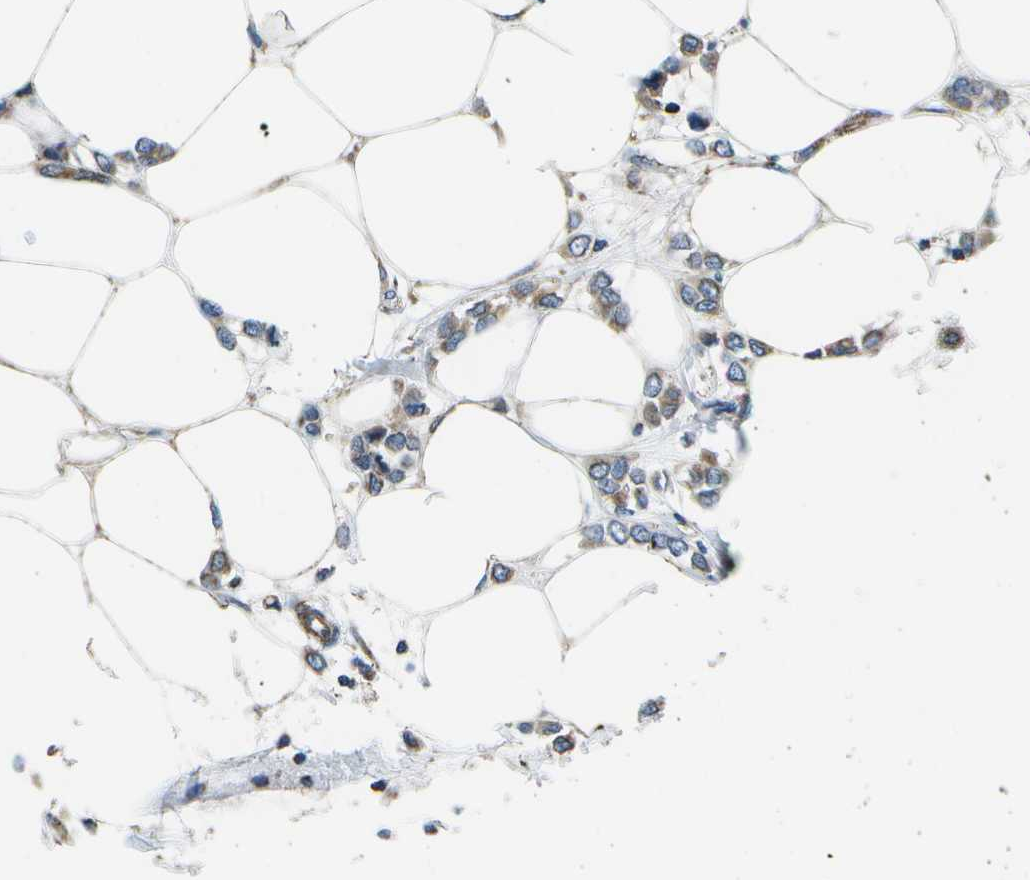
{"staining": {"intensity": "weak", "quantity": ">75%", "location": "cytoplasmic/membranous"}, "tissue": "breast cancer", "cell_type": "Tumor cells", "image_type": "cancer", "snomed": [{"axis": "morphology", "description": "Lobular carcinoma"}, {"axis": "topography", "description": "Breast"}], "caption": "Immunohistochemistry (IHC) staining of breast cancer (lobular carcinoma), which demonstrates low levels of weak cytoplasmic/membranous expression in about >75% of tumor cells indicating weak cytoplasmic/membranous protein staining. The staining was performed using DAB (3,3'-diaminobenzidine) (brown) for protein detection and nuclei were counterstained in hematoxylin (blue).", "gene": "MVK", "patient": {"sex": "female", "age": 51}}